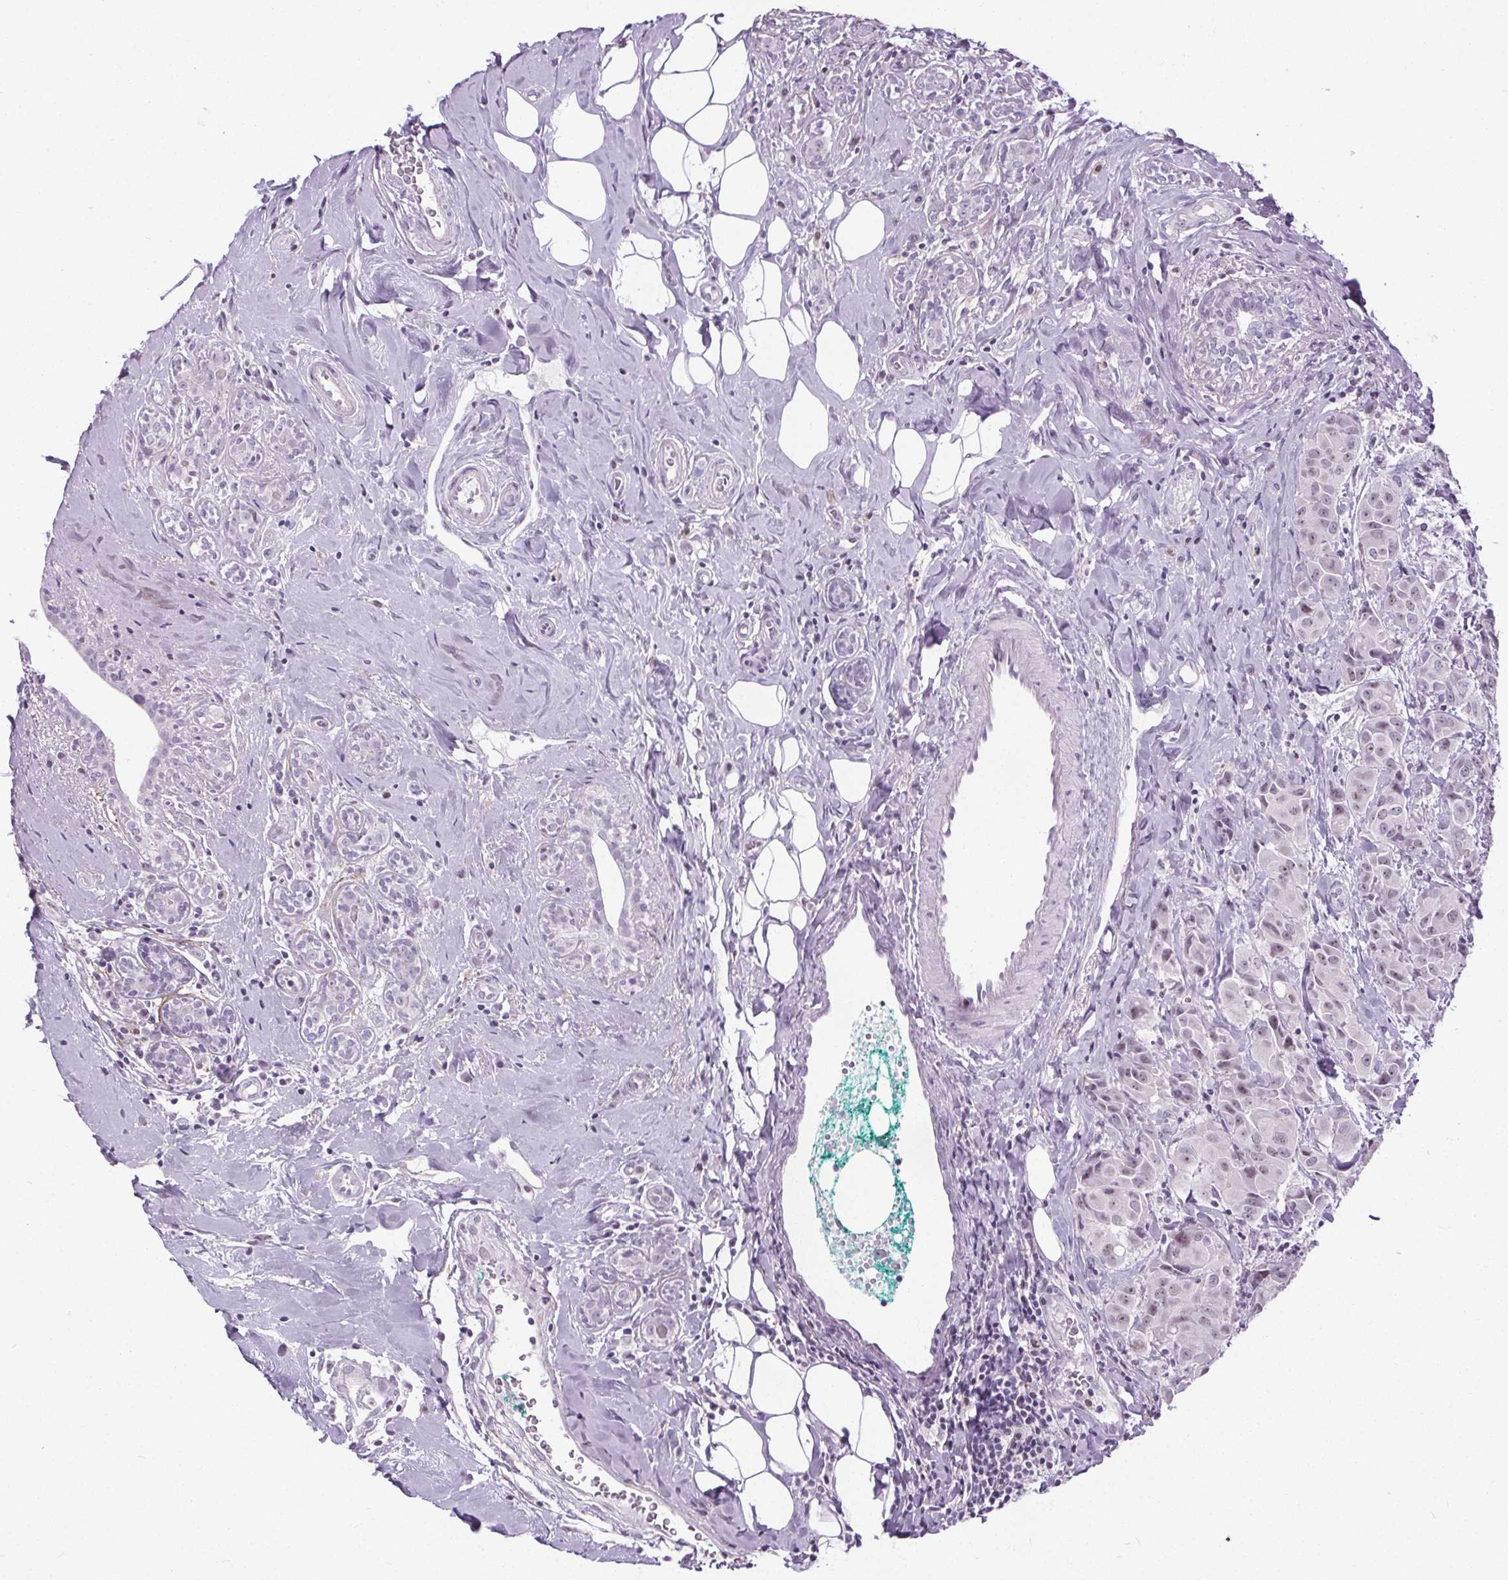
{"staining": {"intensity": "negative", "quantity": "none", "location": "none"}, "tissue": "breast cancer", "cell_type": "Tumor cells", "image_type": "cancer", "snomed": [{"axis": "morphology", "description": "Normal tissue, NOS"}, {"axis": "morphology", "description": "Duct carcinoma"}, {"axis": "topography", "description": "Breast"}], "caption": "Breast intraductal carcinoma stained for a protein using IHC displays no expression tumor cells.", "gene": "TMEM240", "patient": {"sex": "female", "age": 43}}